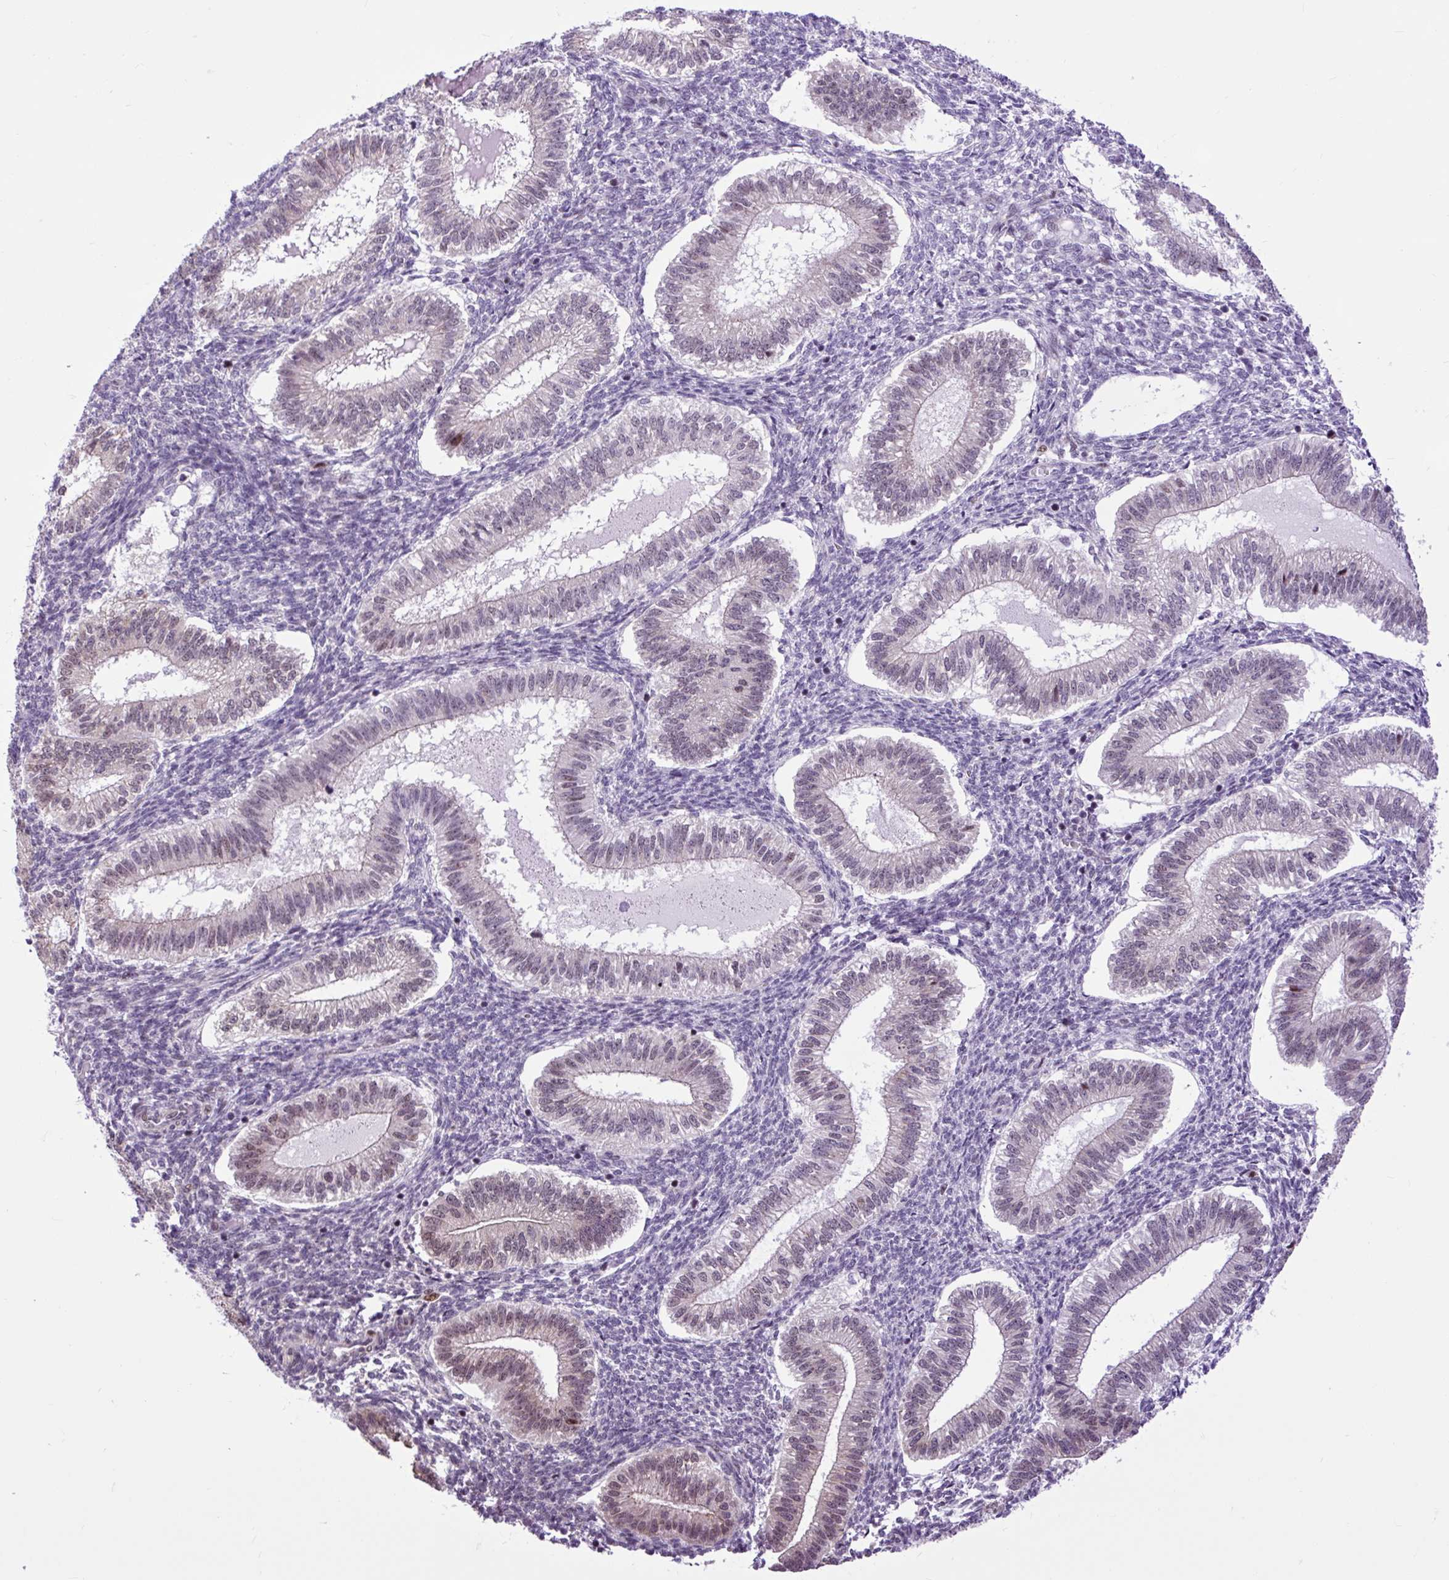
{"staining": {"intensity": "moderate", "quantity": "25%-75%", "location": "nuclear"}, "tissue": "endometrium", "cell_type": "Cells in endometrial stroma", "image_type": "normal", "snomed": [{"axis": "morphology", "description": "Normal tissue, NOS"}, {"axis": "topography", "description": "Endometrium"}], "caption": "Protein expression analysis of unremarkable human endometrium reveals moderate nuclear positivity in approximately 25%-75% of cells in endometrial stroma. Ihc stains the protein of interest in brown and the nuclei are stained blue.", "gene": "CLK2", "patient": {"sex": "female", "age": 25}}